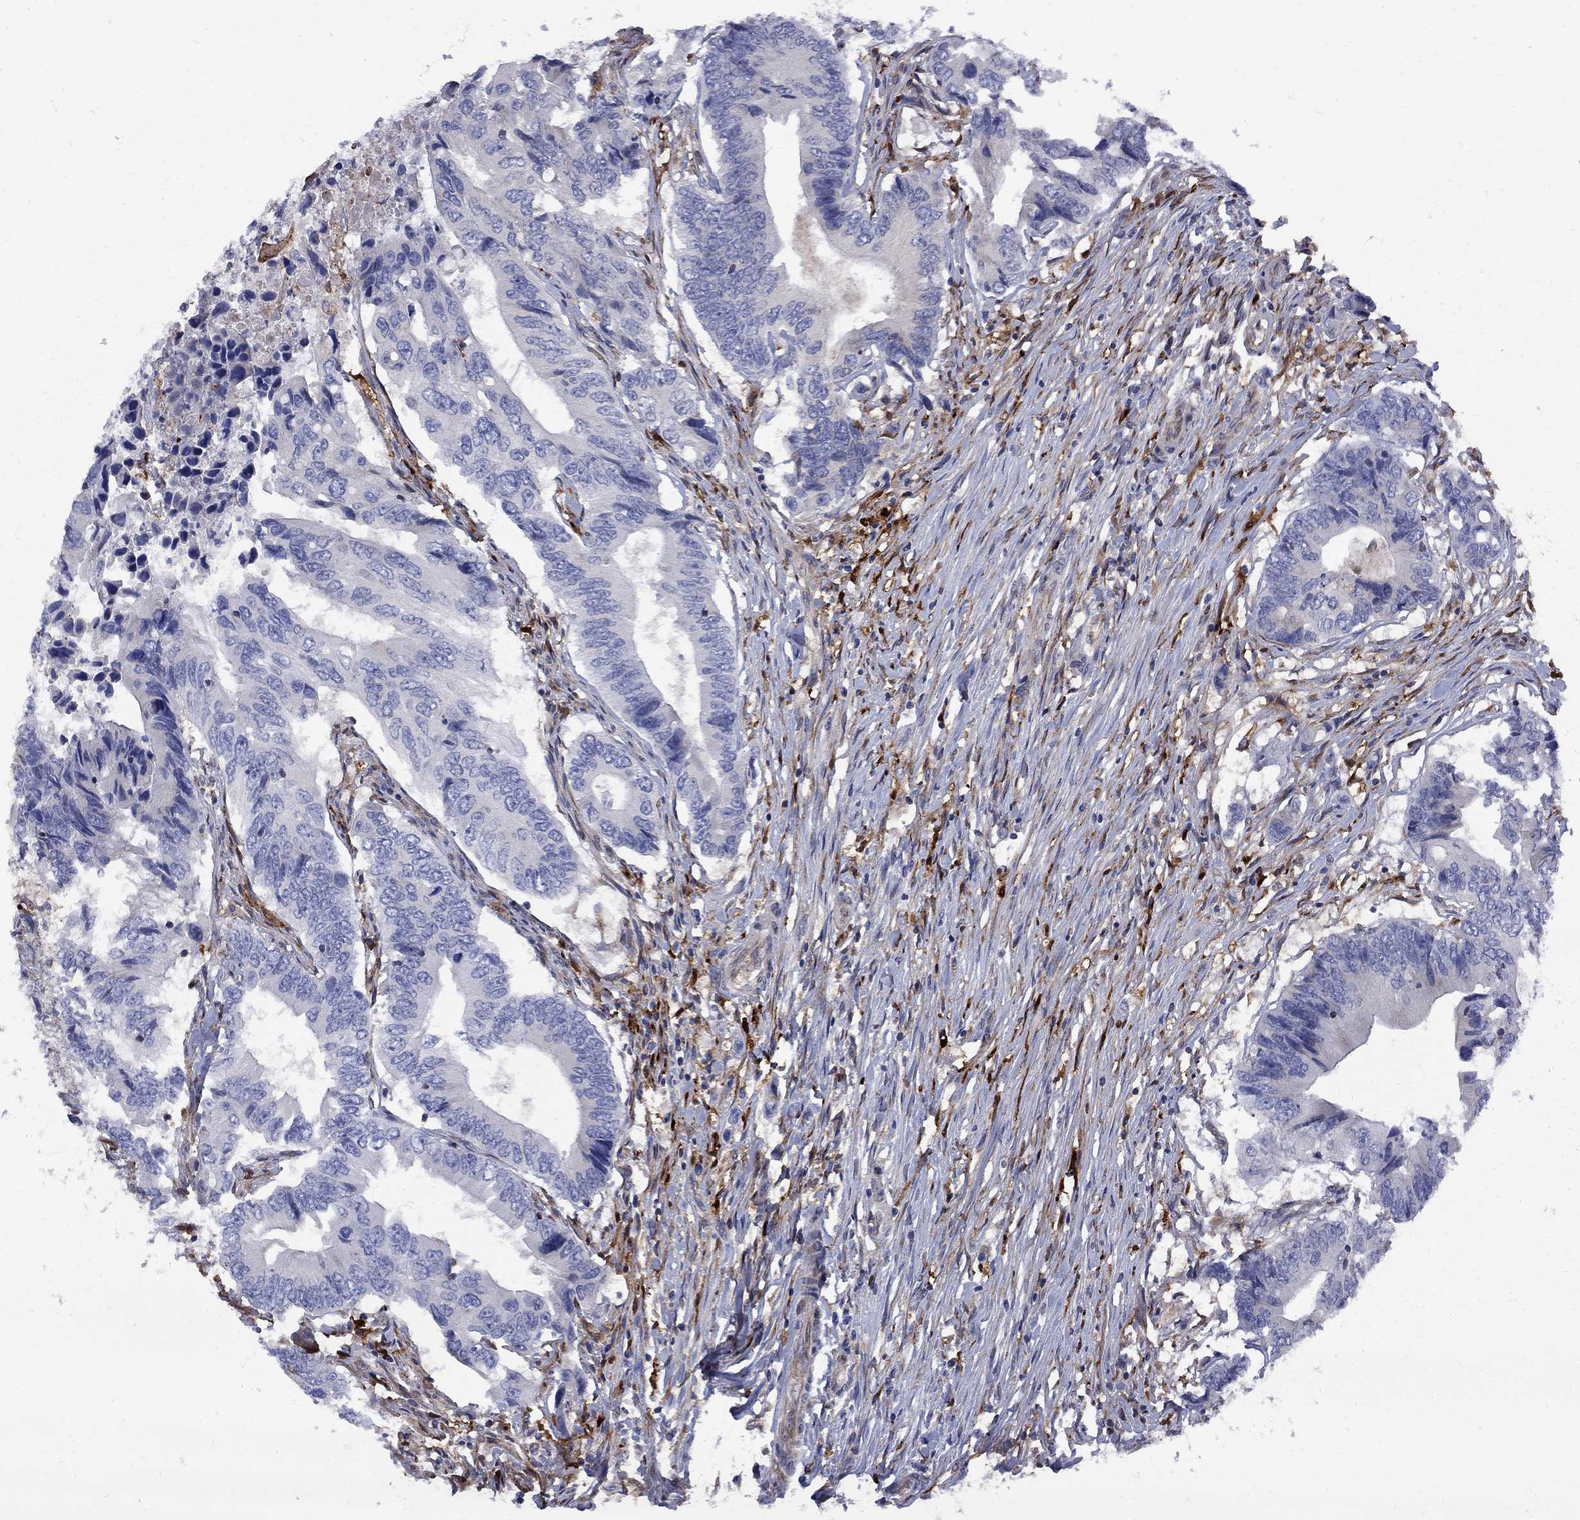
{"staining": {"intensity": "negative", "quantity": "none", "location": "none"}, "tissue": "colorectal cancer", "cell_type": "Tumor cells", "image_type": "cancer", "snomed": [{"axis": "morphology", "description": "Adenocarcinoma, NOS"}, {"axis": "topography", "description": "Colon"}], "caption": "The micrograph demonstrates no staining of tumor cells in adenocarcinoma (colorectal).", "gene": "MTHFR", "patient": {"sex": "female", "age": 90}}